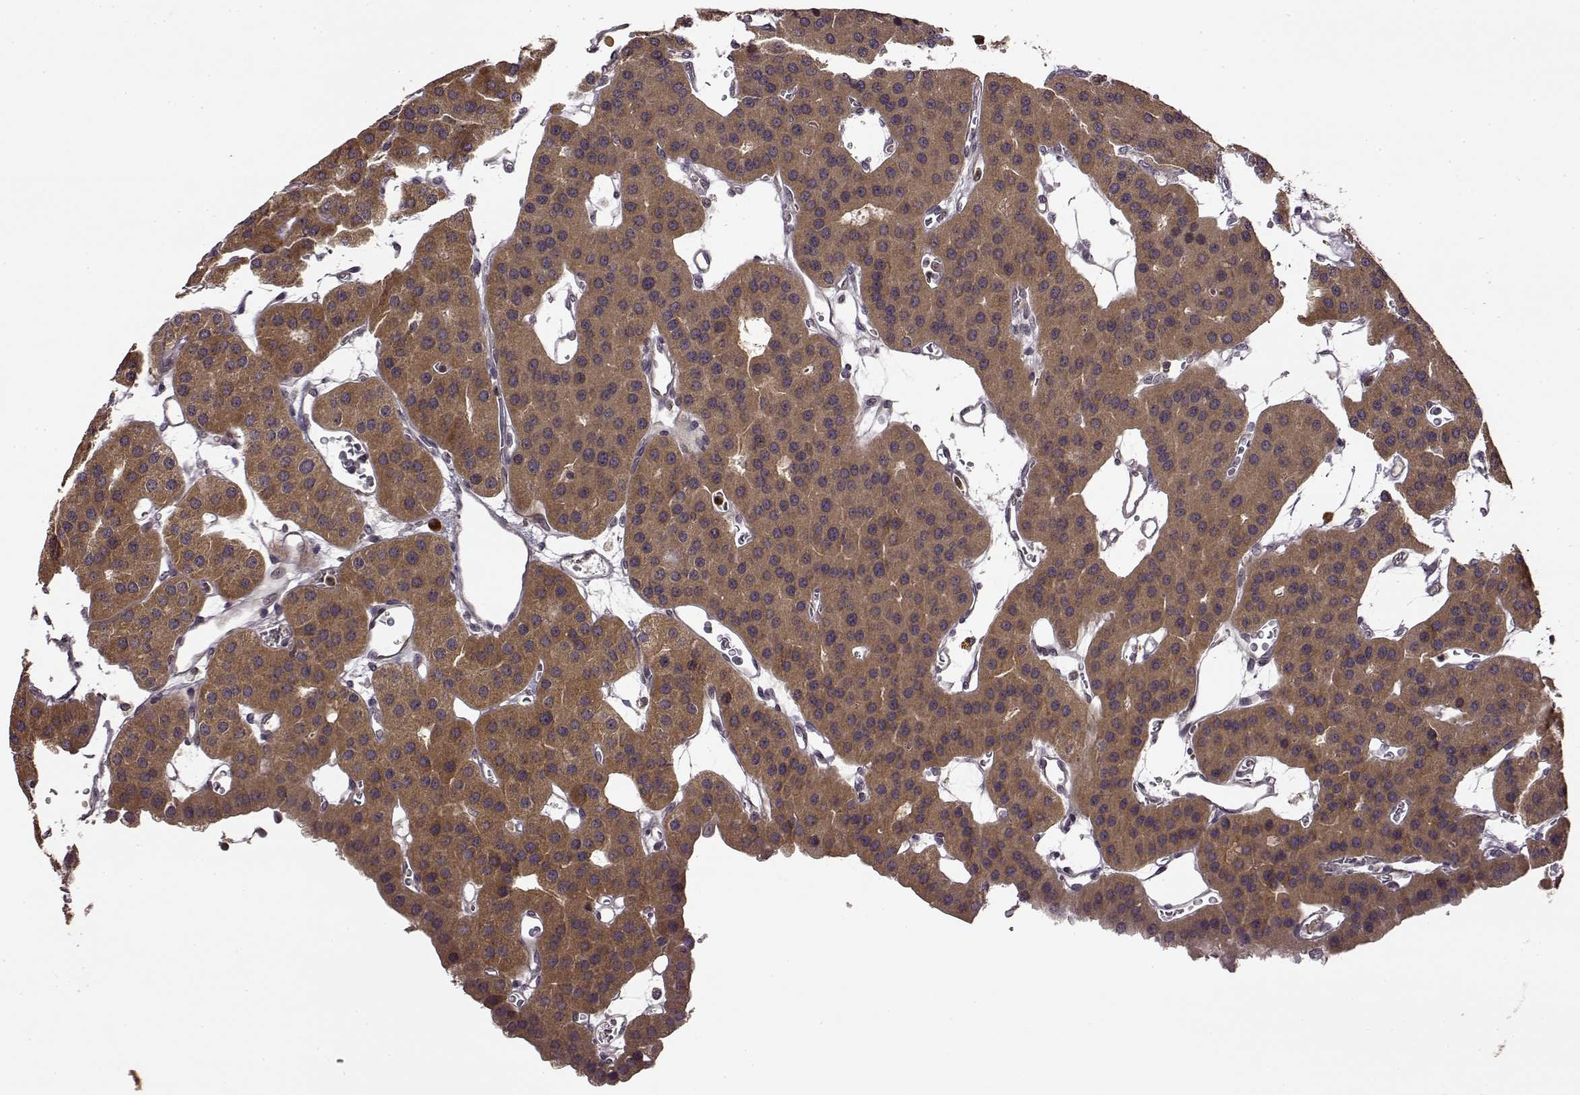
{"staining": {"intensity": "strong", "quantity": ">75%", "location": "cytoplasmic/membranous"}, "tissue": "parathyroid gland", "cell_type": "Glandular cells", "image_type": "normal", "snomed": [{"axis": "morphology", "description": "Normal tissue, NOS"}, {"axis": "morphology", "description": "Adenoma, NOS"}, {"axis": "topography", "description": "Parathyroid gland"}], "caption": "Brown immunohistochemical staining in benign parathyroid gland displays strong cytoplasmic/membranous expression in approximately >75% of glandular cells.", "gene": "TRMU", "patient": {"sex": "female", "age": 86}}